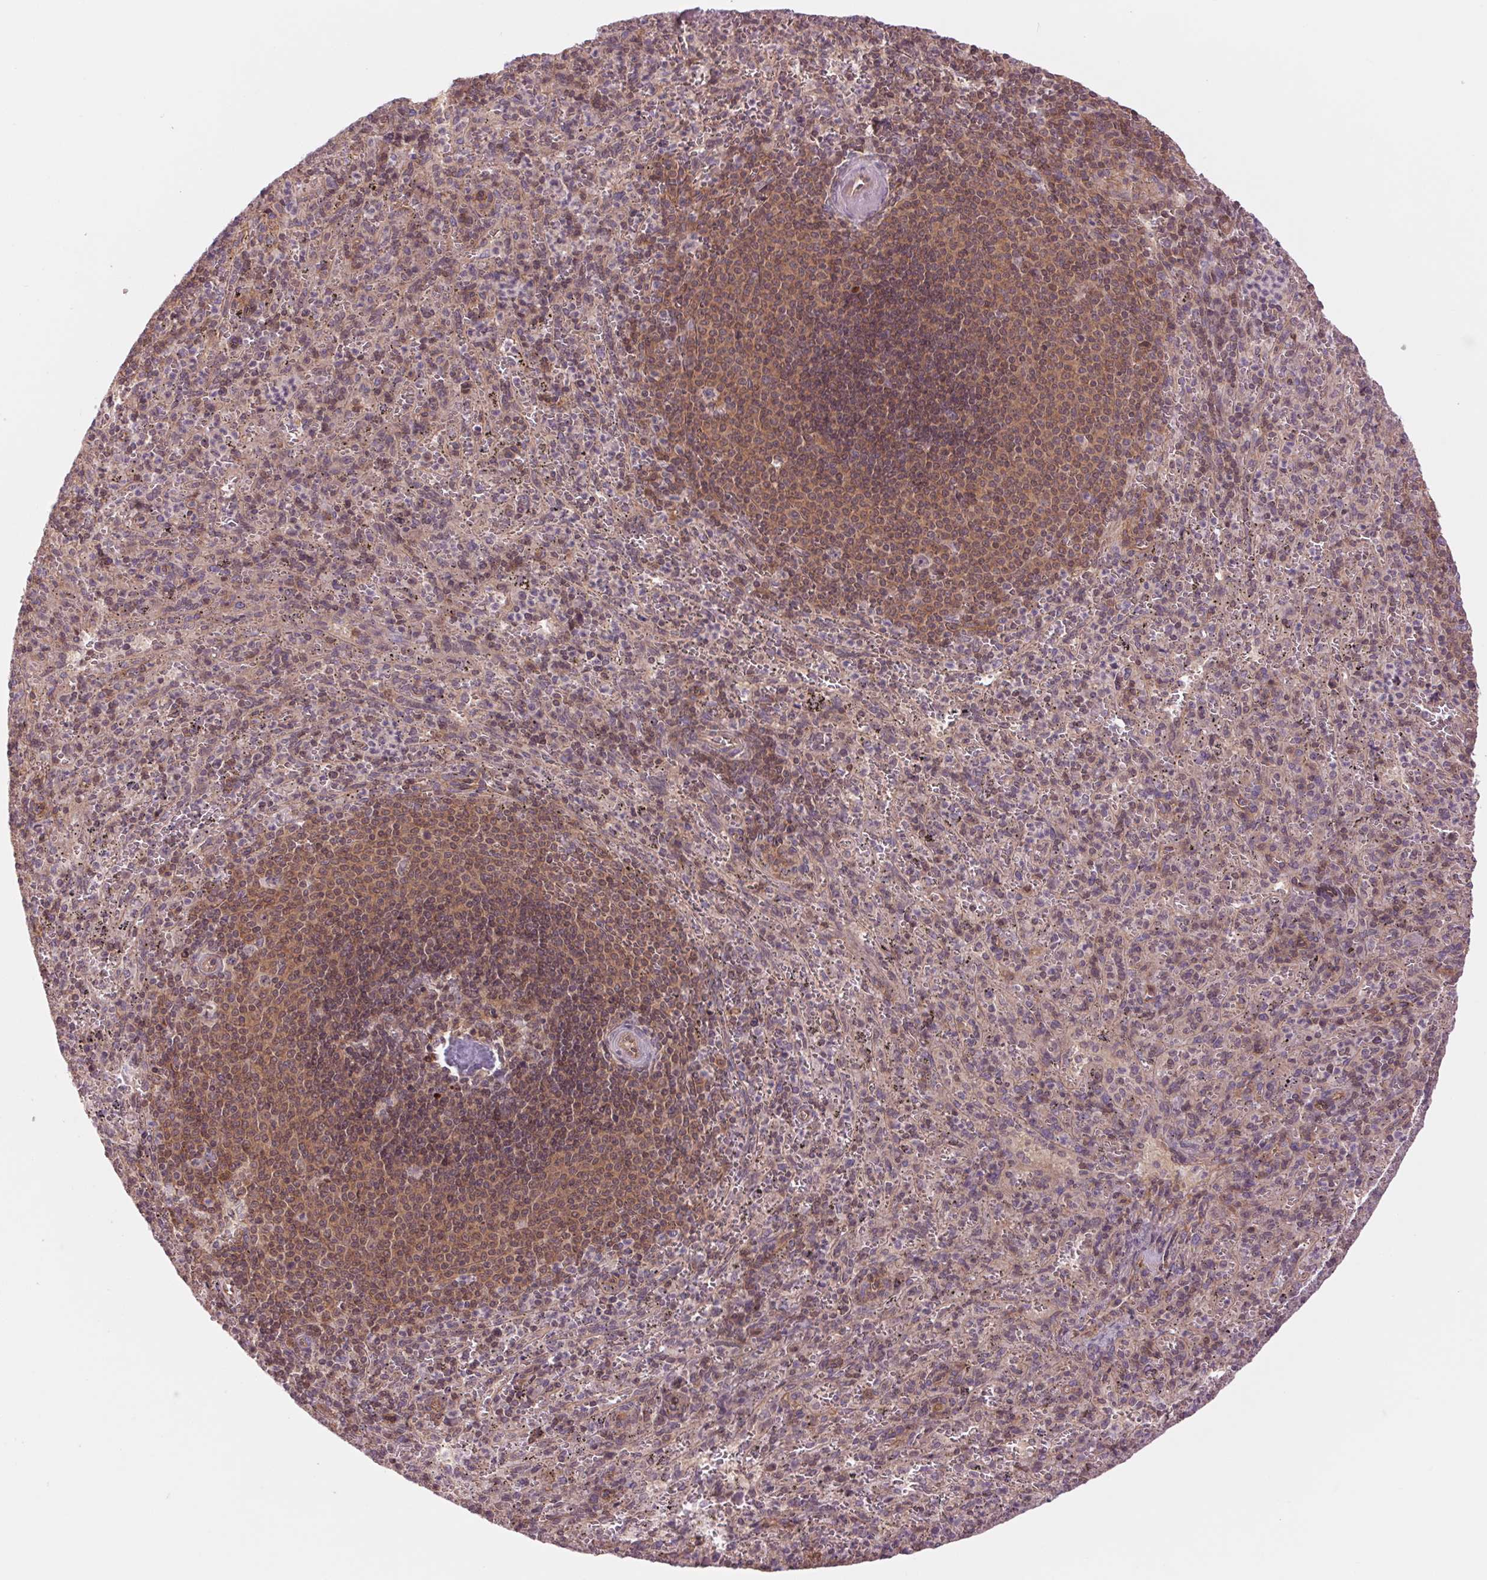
{"staining": {"intensity": "weak", "quantity": "<25%", "location": "cytoplasmic/membranous"}, "tissue": "spleen", "cell_type": "Cells in red pulp", "image_type": "normal", "snomed": [{"axis": "morphology", "description": "Normal tissue, NOS"}, {"axis": "topography", "description": "Spleen"}], "caption": "A micrograph of spleen stained for a protein reveals no brown staining in cells in red pulp.", "gene": "SH3RF2", "patient": {"sex": "male", "age": 57}}